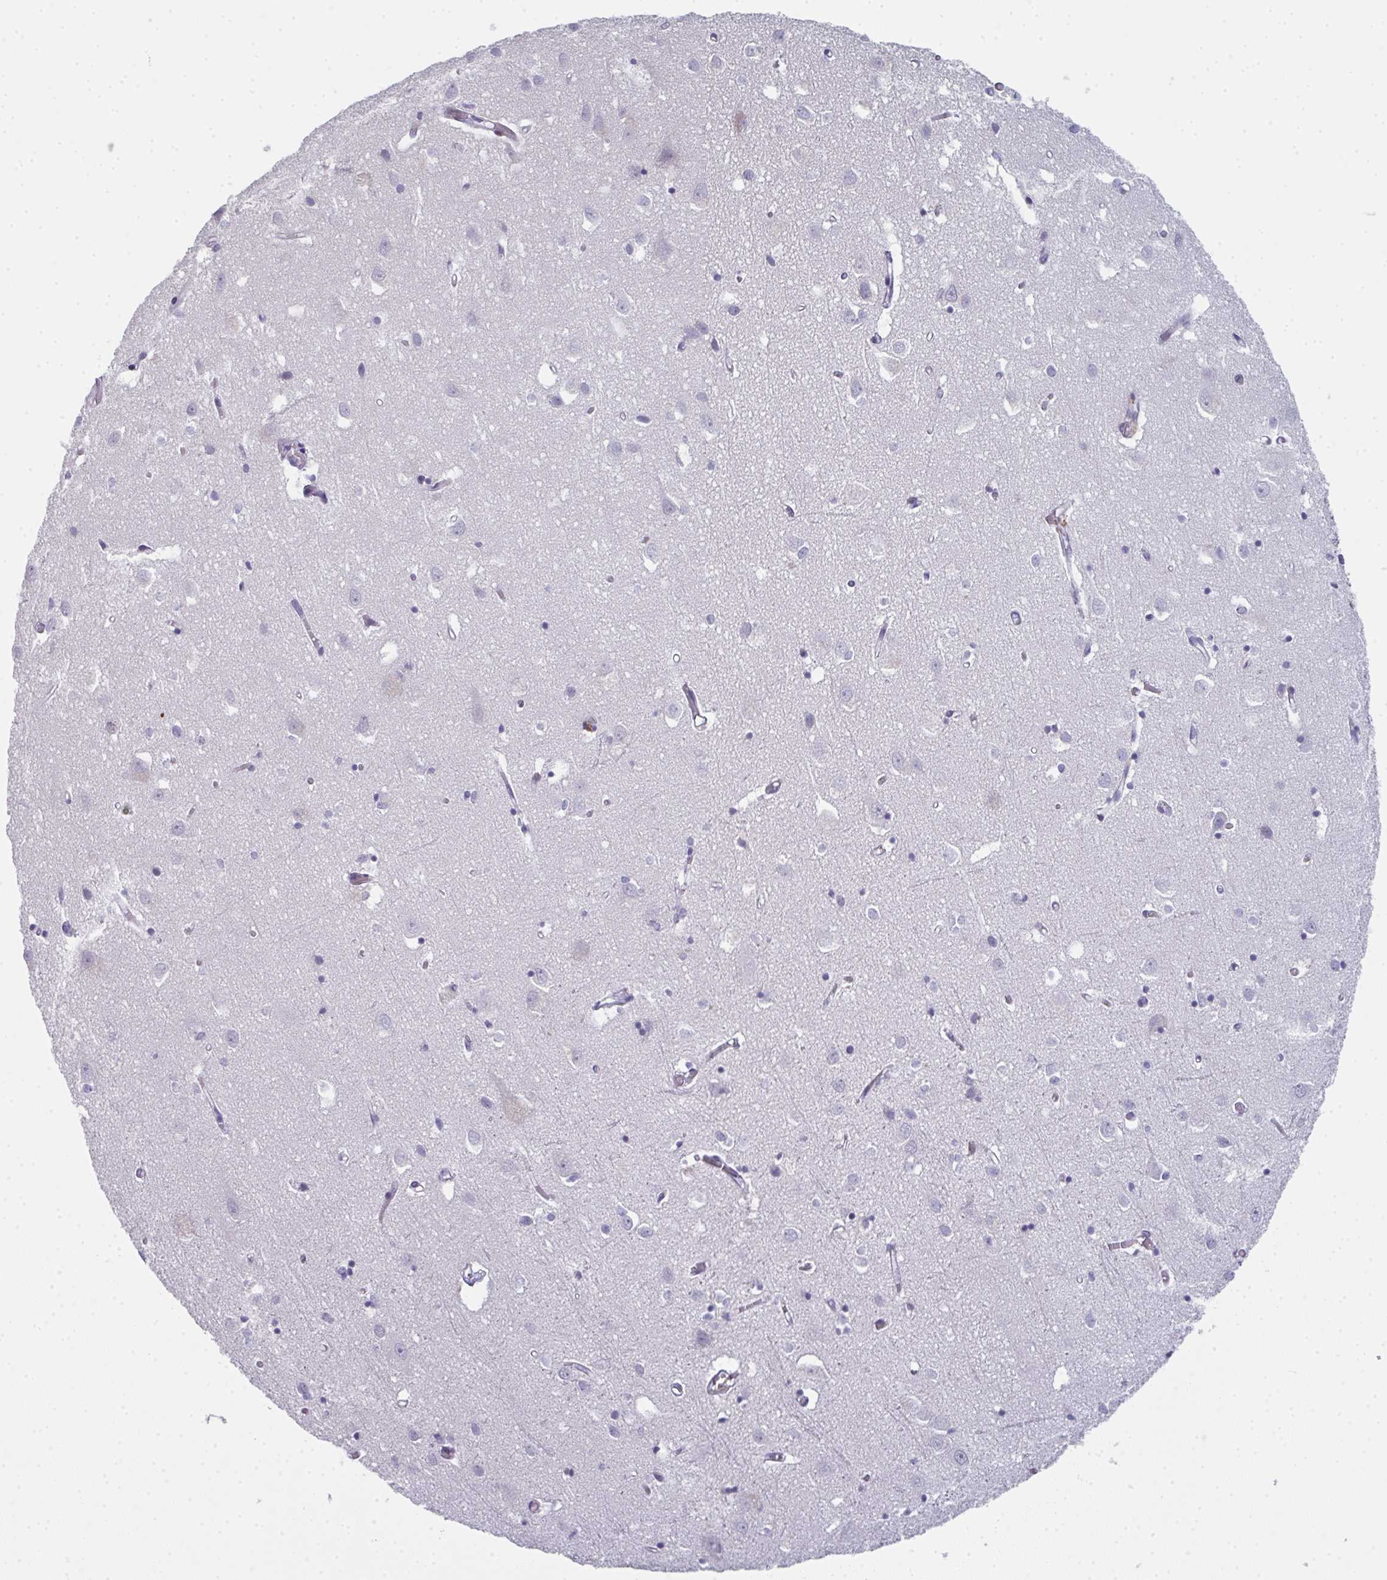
{"staining": {"intensity": "negative", "quantity": "none", "location": "none"}, "tissue": "cerebral cortex", "cell_type": "Endothelial cells", "image_type": "normal", "snomed": [{"axis": "morphology", "description": "Normal tissue, NOS"}, {"axis": "topography", "description": "Cerebral cortex"}], "caption": "Human cerebral cortex stained for a protein using immunohistochemistry shows no expression in endothelial cells.", "gene": "A1CF", "patient": {"sex": "male", "age": 70}}